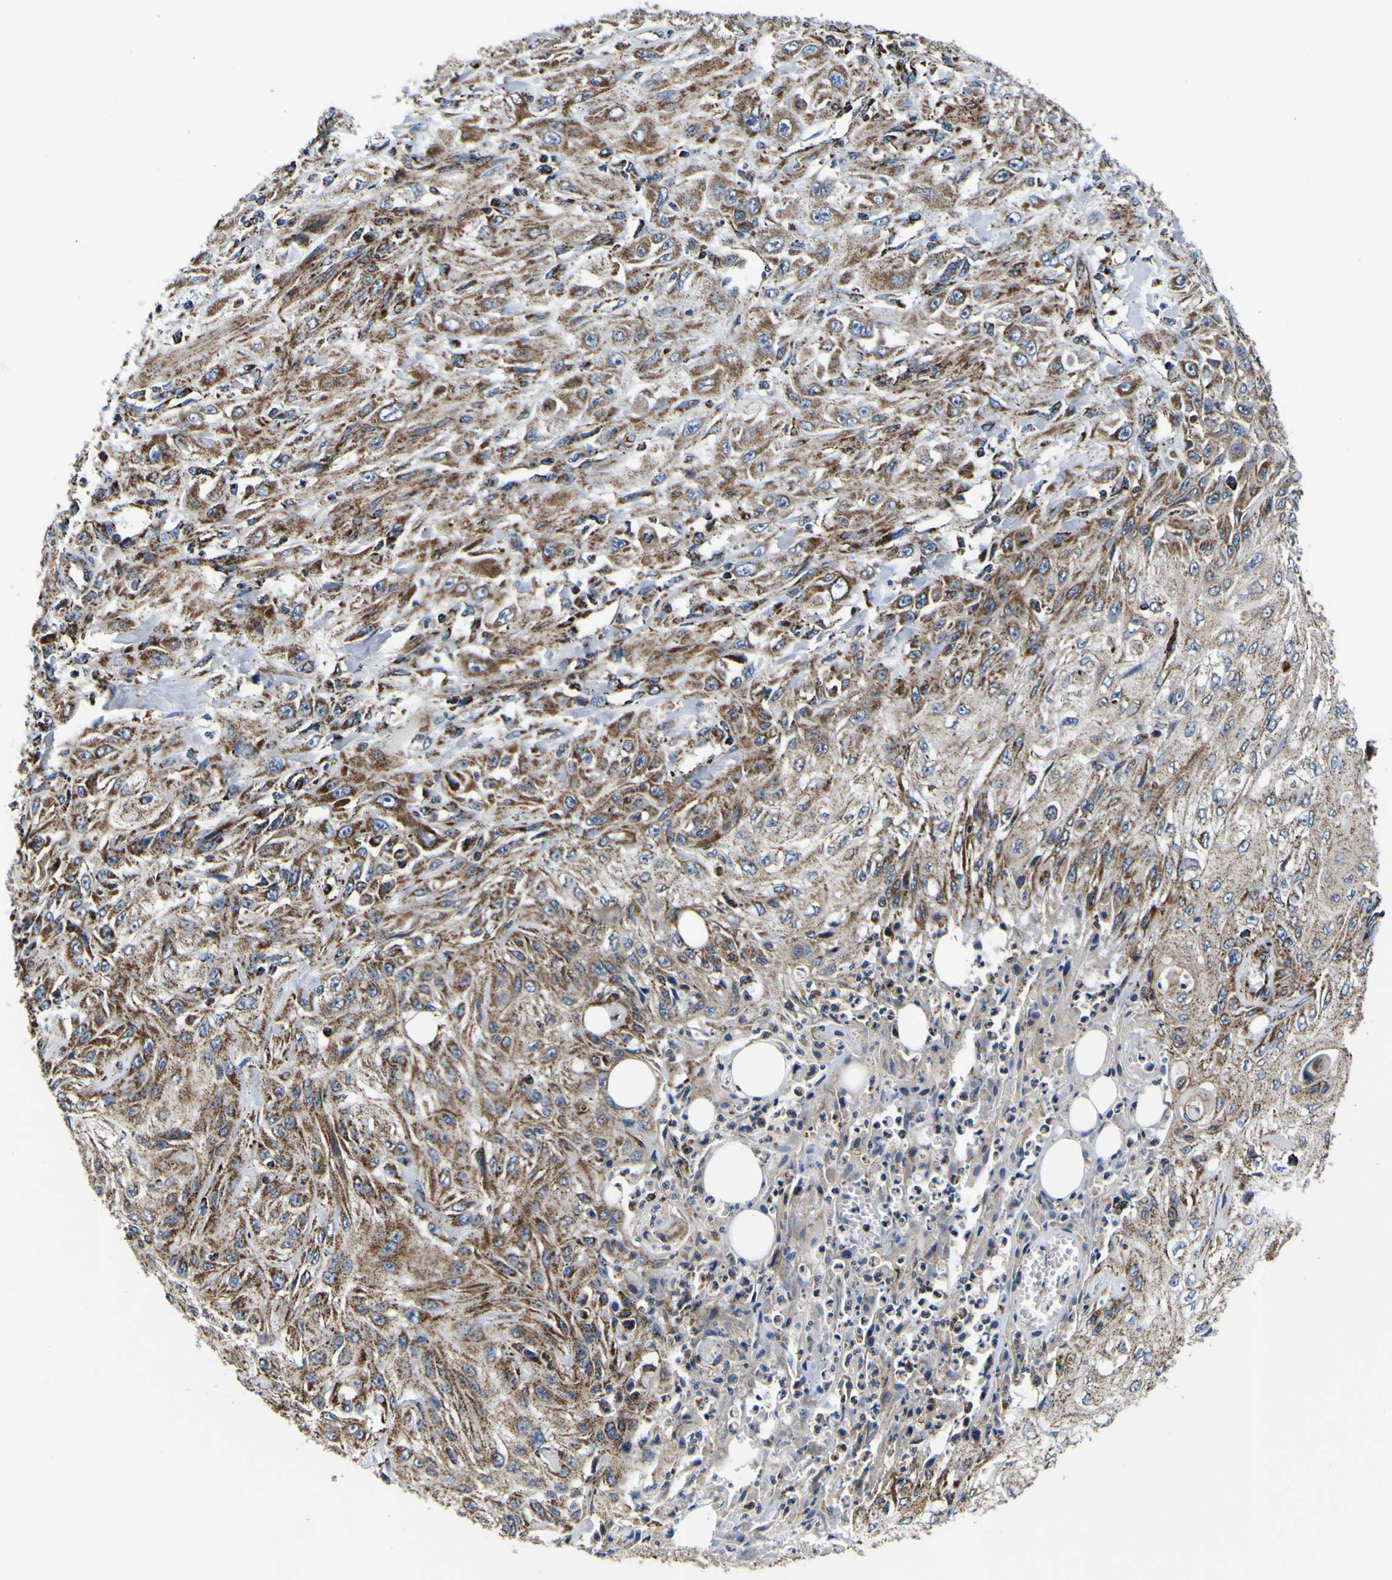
{"staining": {"intensity": "moderate", "quantity": ">75%", "location": "cytoplasmic/membranous"}, "tissue": "skin cancer", "cell_type": "Tumor cells", "image_type": "cancer", "snomed": [{"axis": "morphology", "description": "Squamous cell carcinoma, NOS"}, {"axis": "topography", "description": "Skin"}], "caption": "This micrograph shows immunohistochemistry staining of skin squamous cell carcinoma, with medium moderate cytoplasmic/membranous staining in about >75% of tumor cells.", "gene": "PTRH2", "patient": {"sex": "male", "age": 75}}